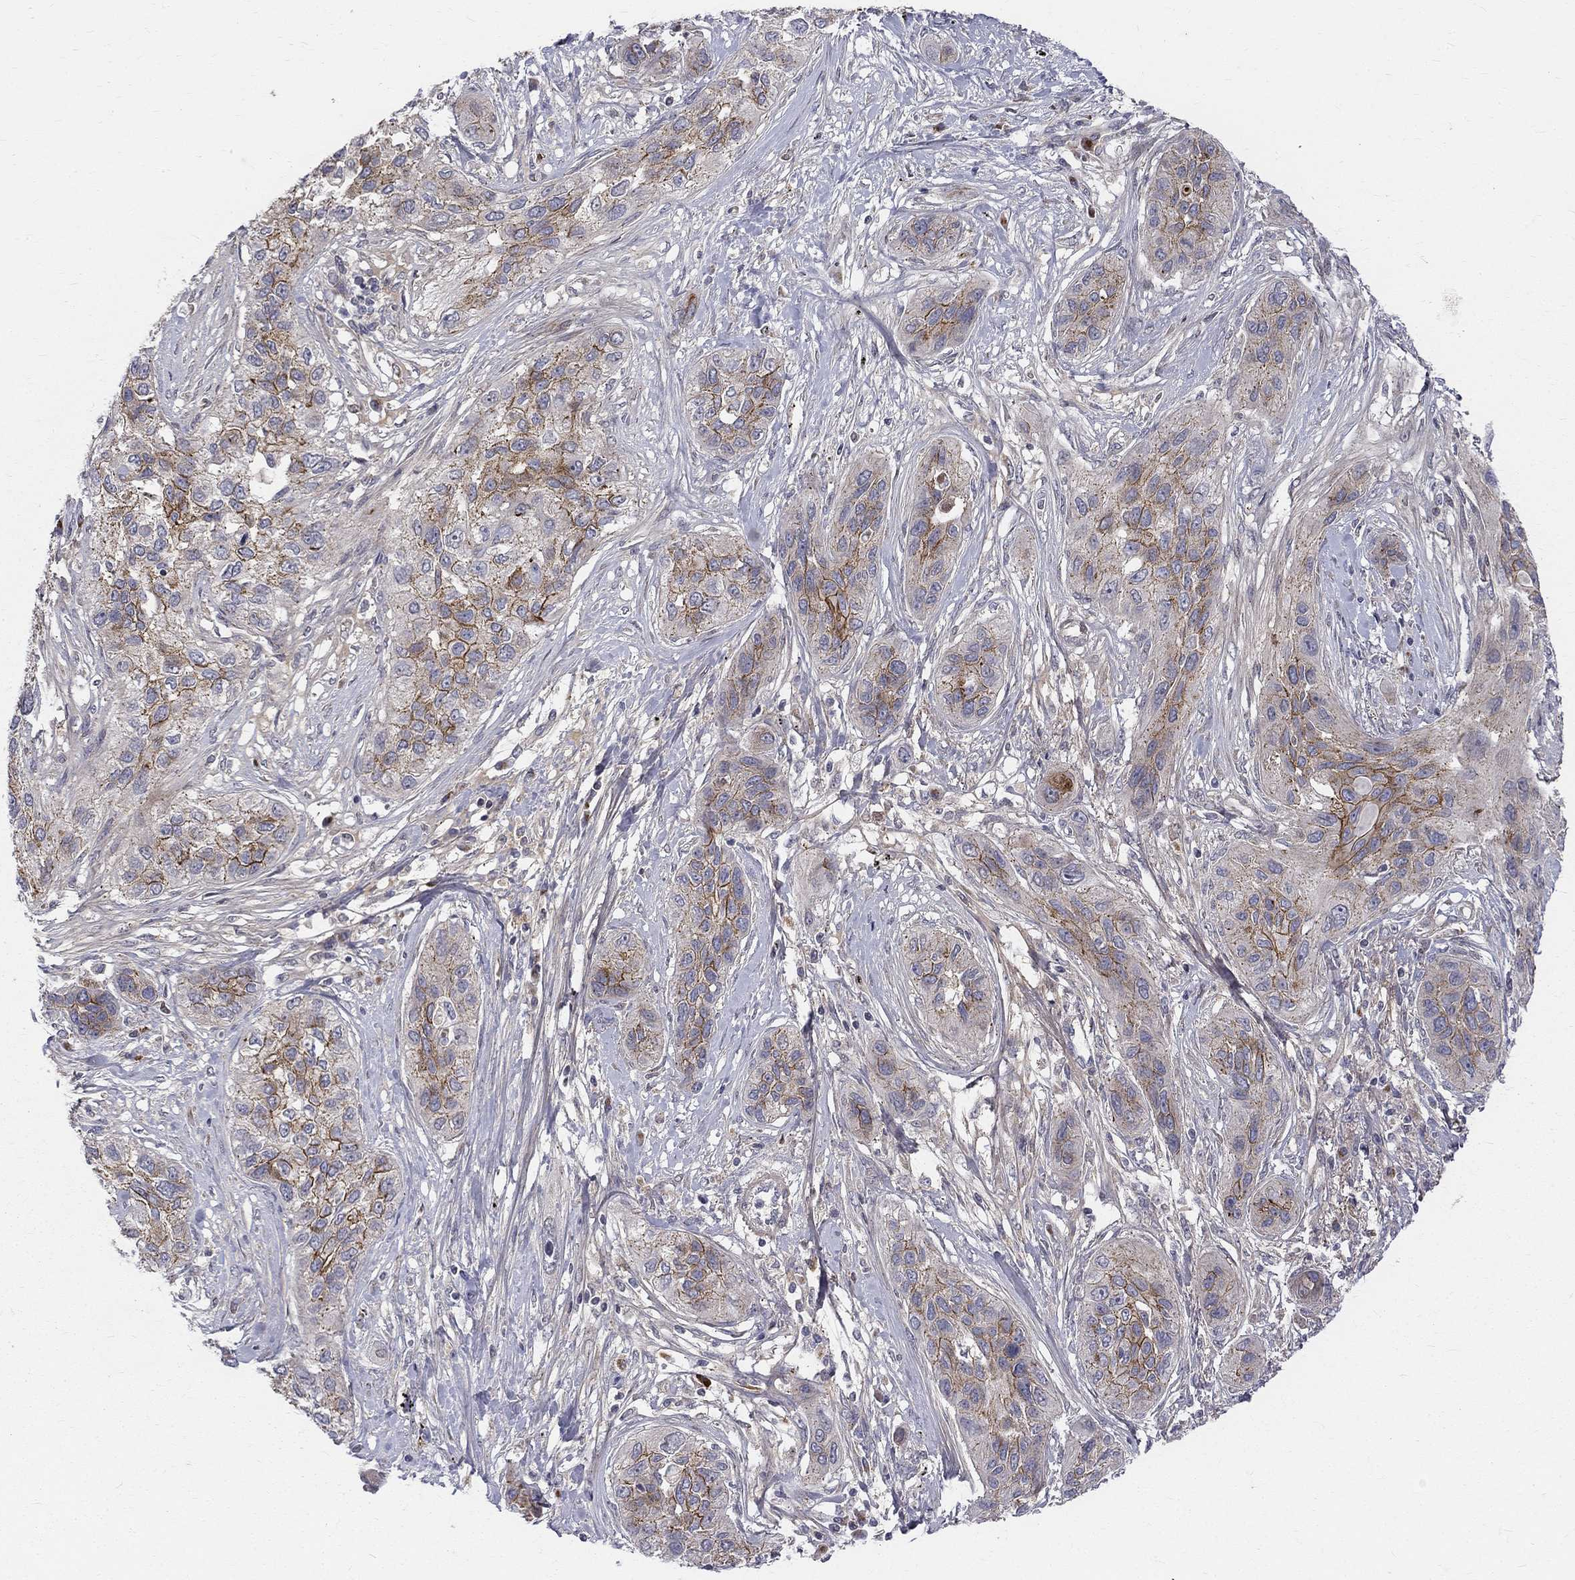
{"staining": {"intensity": "moderate", "quantity": "25%-75%", "location": "cytoplasmic/membranous"}, "tissue": "lung cancer", "cell_type": "Tumor cells", "image_type": "cancer", "snomed": [{"axis": "morphology", "description": "Squamous cell carcinoma, NOS"}, {"axis": "topography", "description": "Lung"}], "caption": "A micrograph showing moderate cytoplasmic/membranous expression in about 25%-75% of tumor cells in lung squamous cell carcinoma, as visualized by brown immunohistochemical staining.", "gene": "WDR19", "patient": {"sex": "female", "age": 70}}